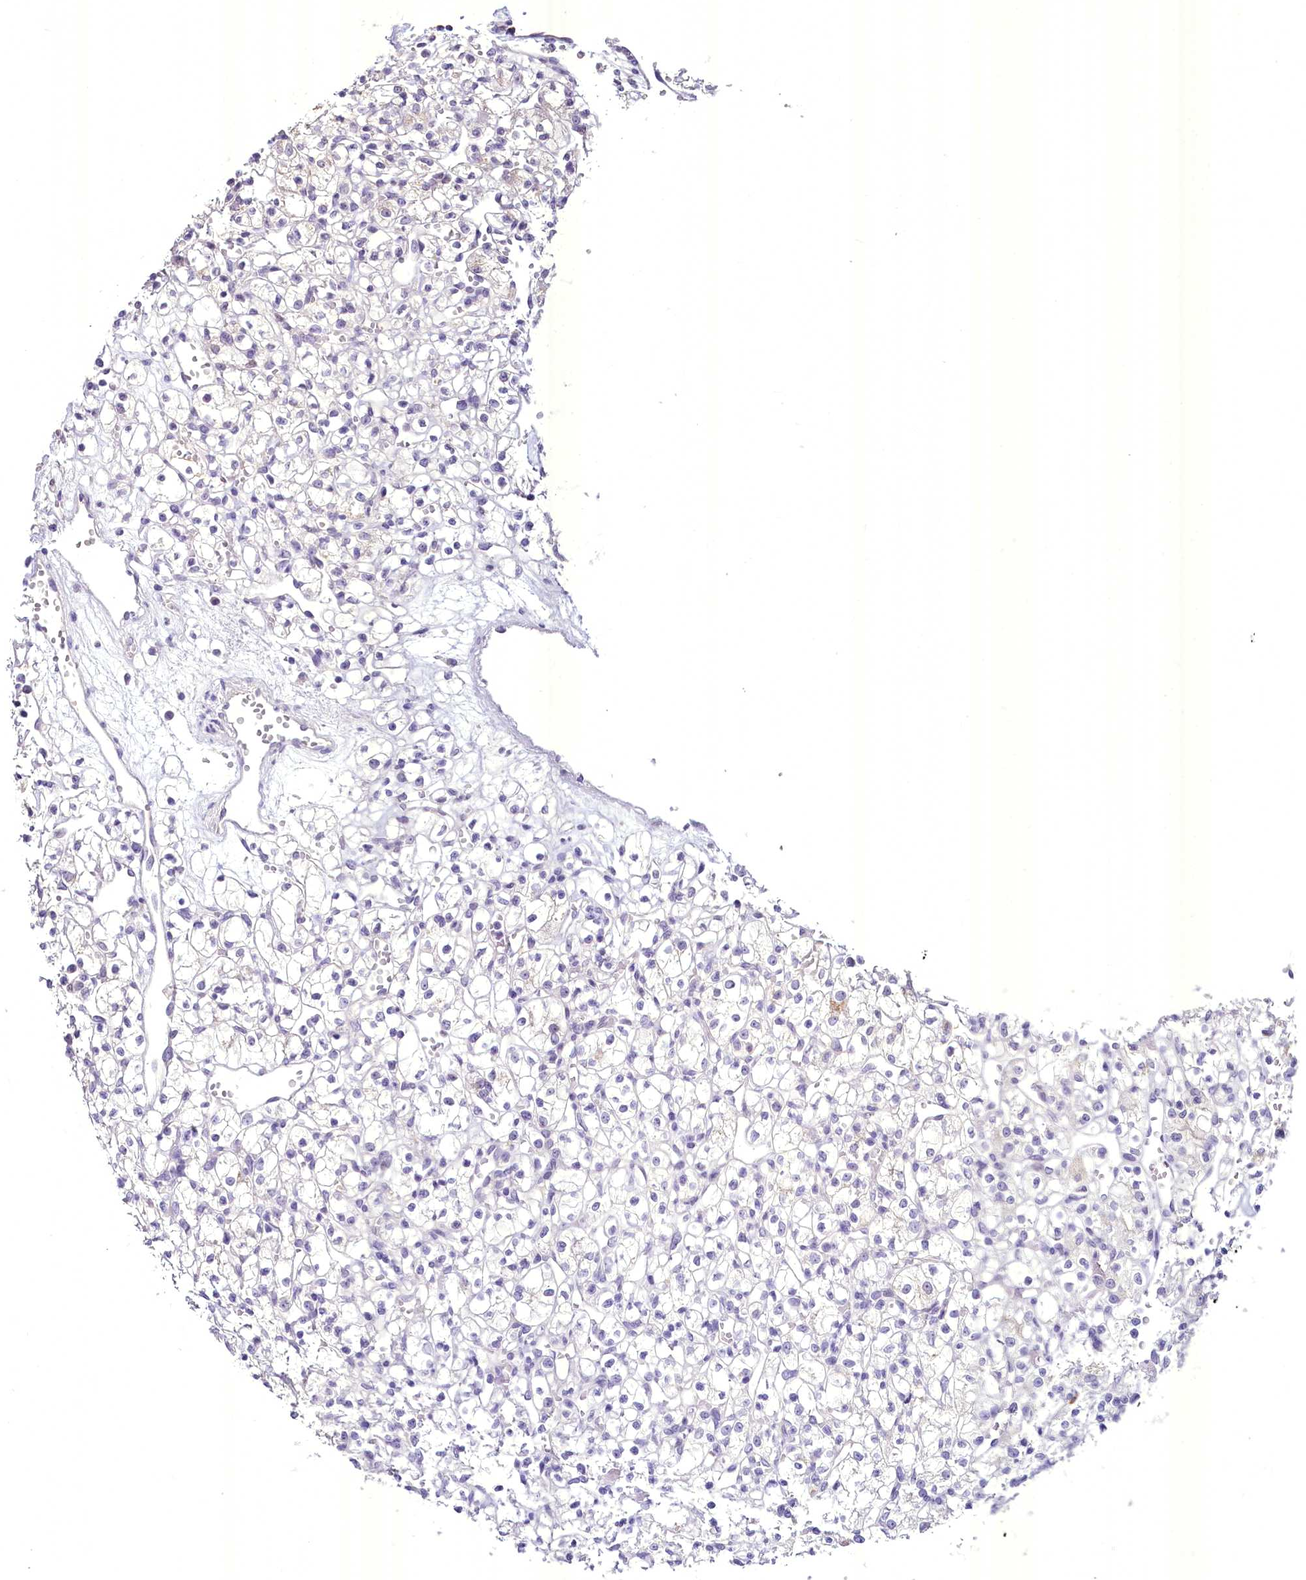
{"staining": {"intensity": "negative", "quantity": "none", "location": "none"}, "tissue": "renal cancer", "cell_type": "Tumor cells", "image_type": "cancer", "snomed": [{"axis": "morphology", "description": "Adenocarcinoma, NOS"}, {"axis": "topography", "description": "Kidney"}], "caption": "Adenocarcinoma (renal) was stained to show a protein in brown. There is no significant positivity in tumor cells.", "gene": "BANK1", "patient": {"sex": "female", "age": 59}}